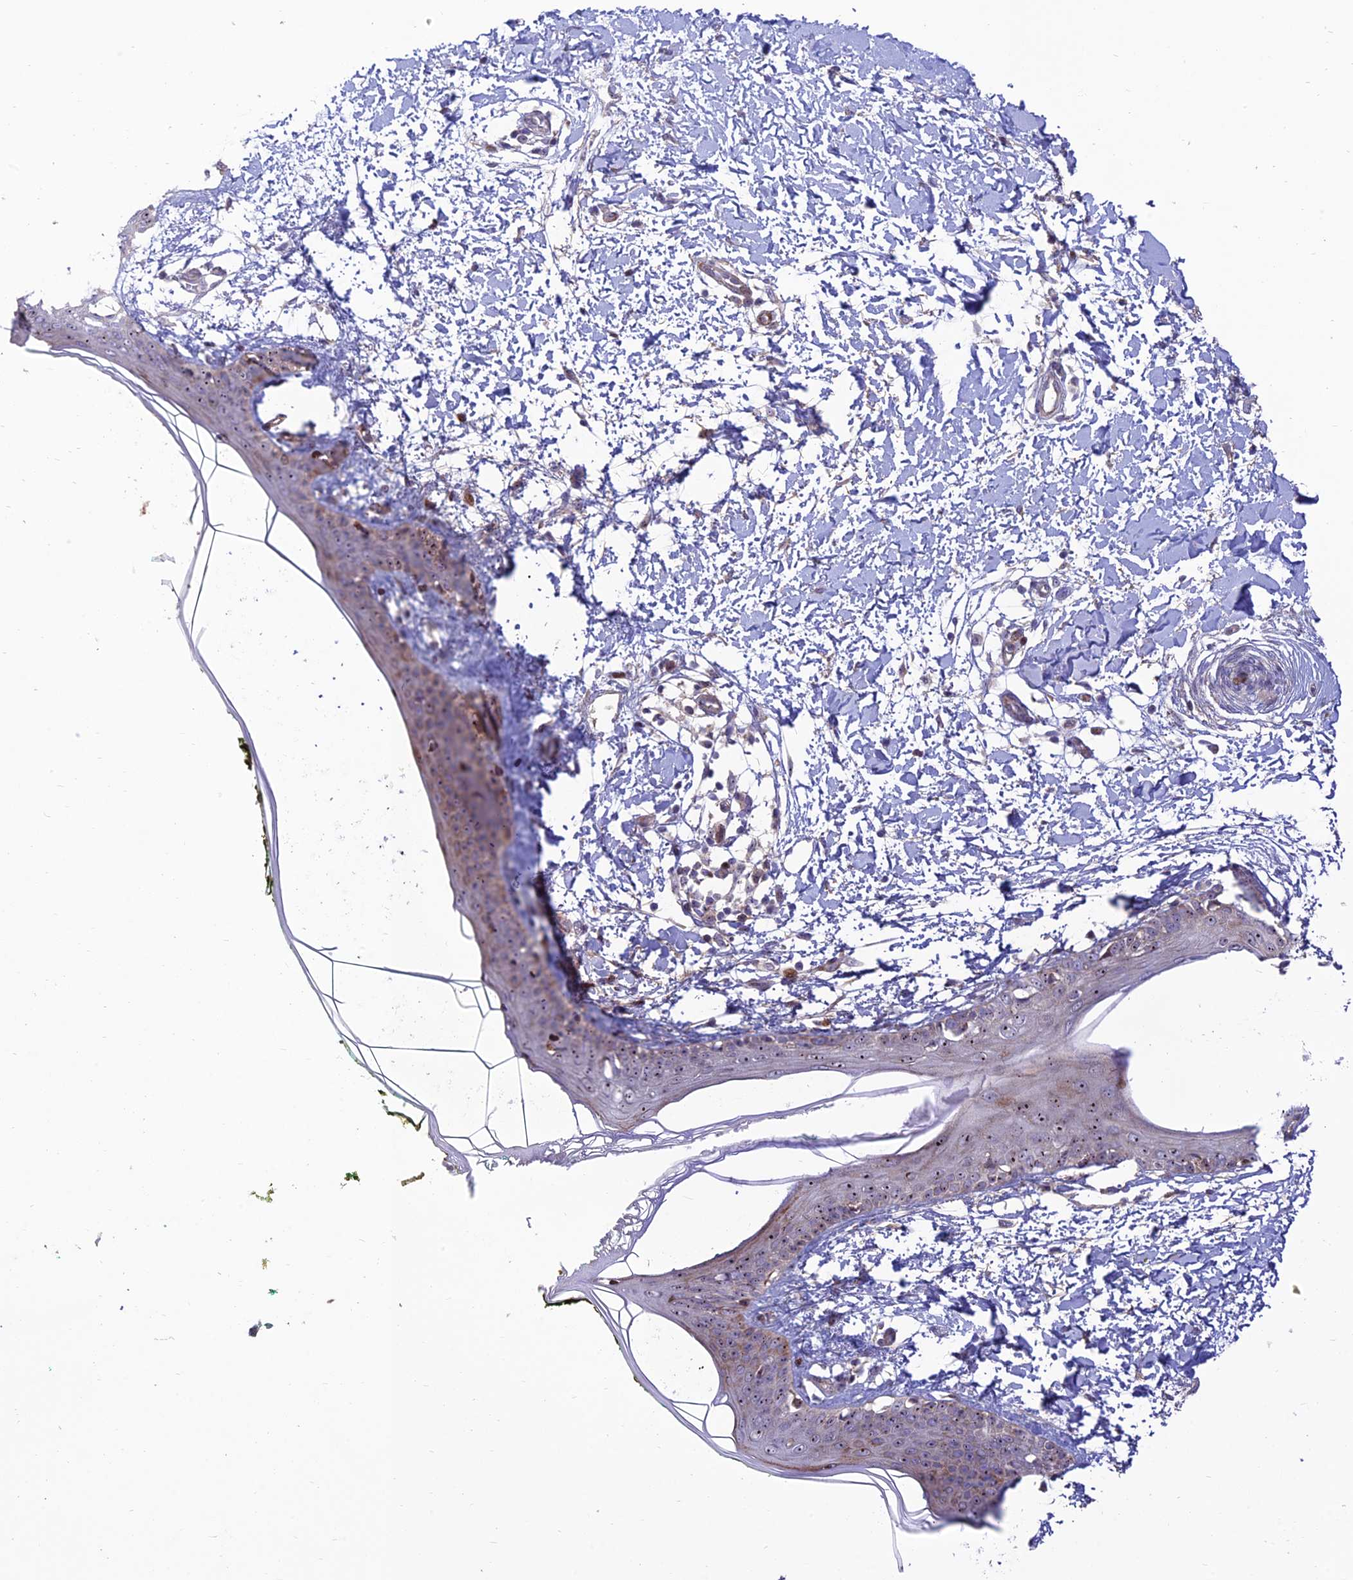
{"staining": {"intensity": "moderate", "quantity": ">75%", "location": "nuclear"}, "tissue": "skin", "cell_type": "Fibroblasts", "image_type": "normal", "snomed": [{"axis": "morphology", "description": "Normal tissue, NOS"}, {"axis": "topography", "description": "Skin"}], "caption": "Protein staining shows moderate nuclear staining in approximately >75% of fibroblasts in unremarkable skin.", "gene": "KBTBD7", "patient": {"sex": "female", "age": 34}}